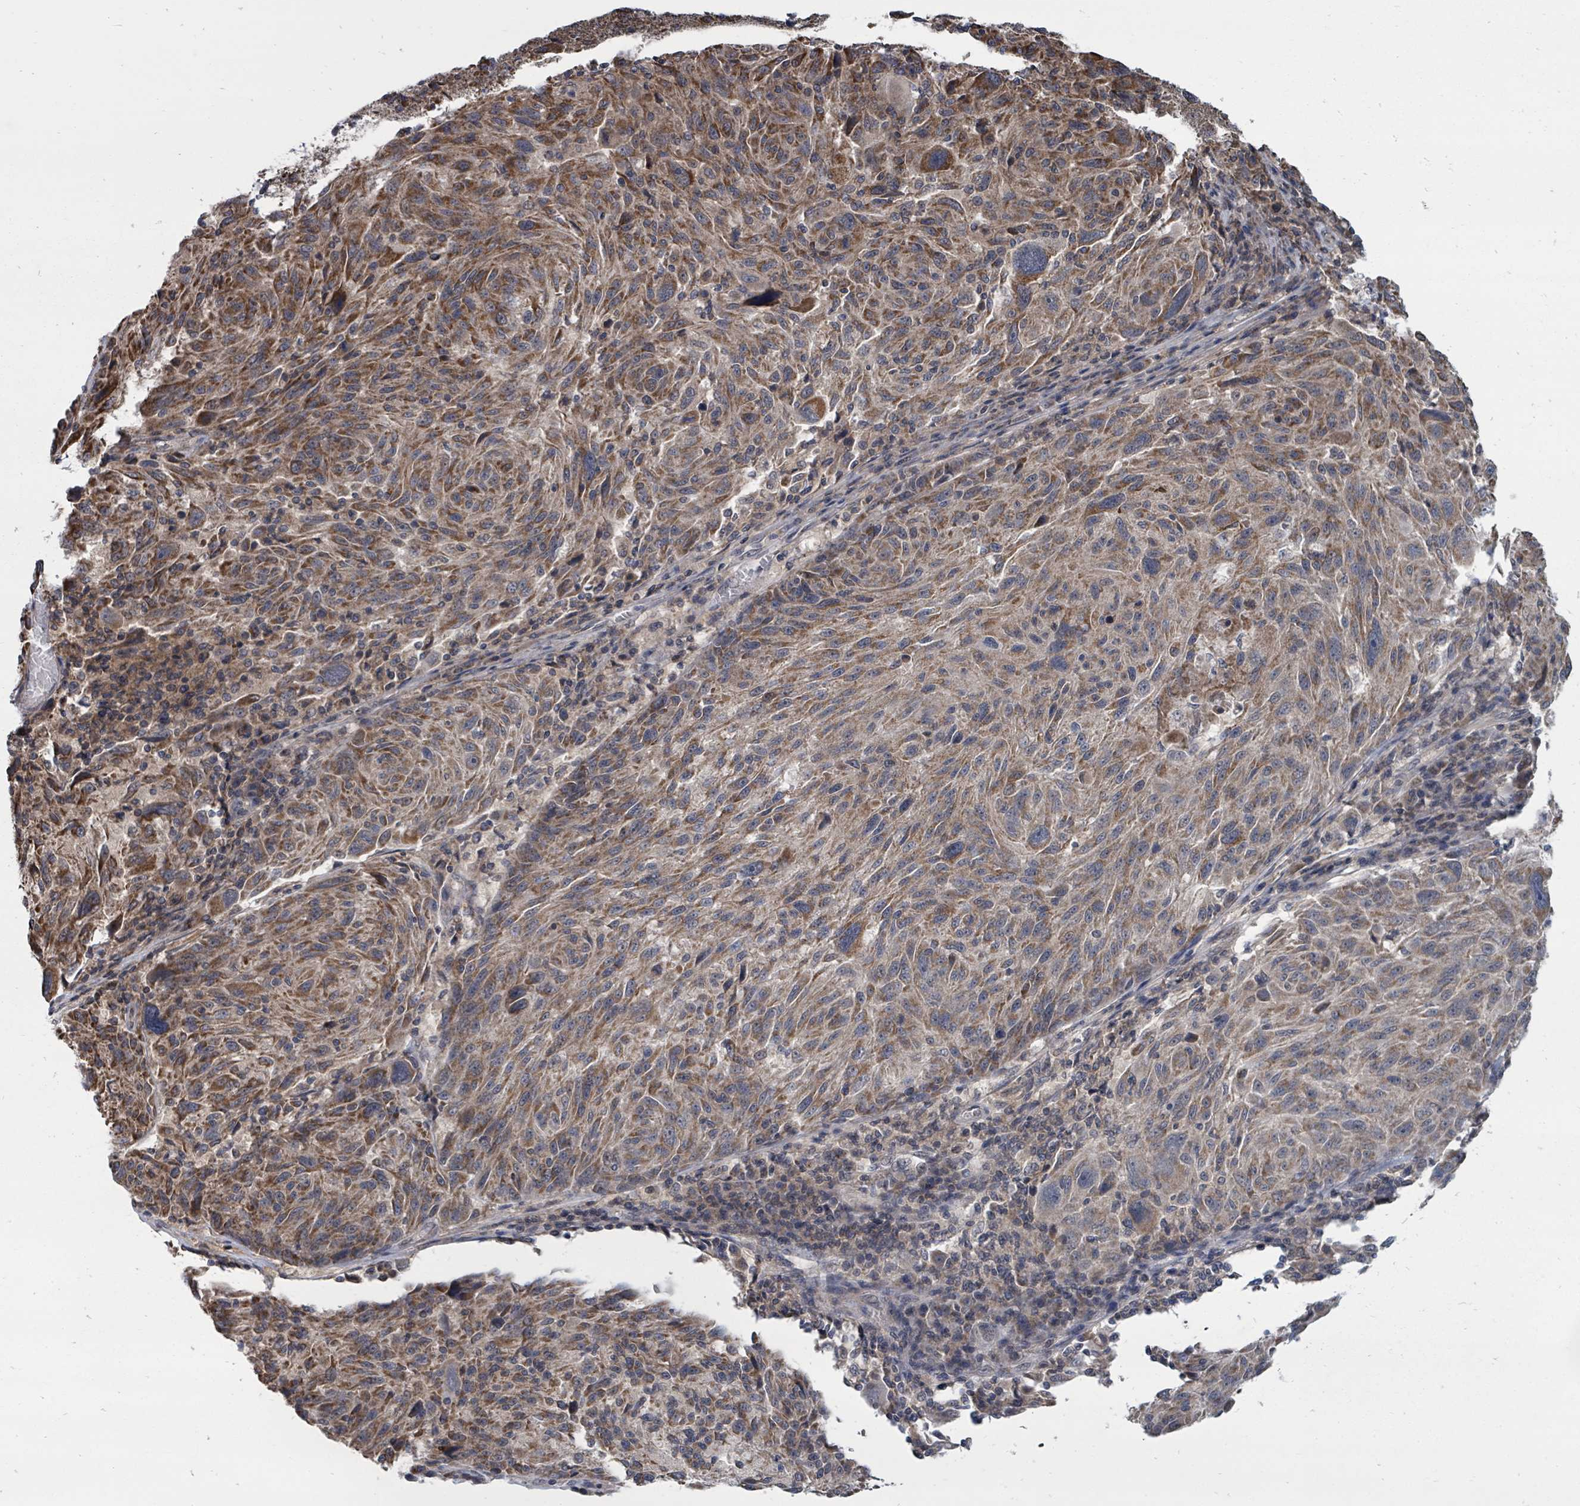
{"staining": {"intensity": "moderate", "quantity": ">75%", "location": "cytoplasmic/membranous"}, "tissue": "melanoma", "cell_type": "Tumor cells", "image_type": "cancer", "snomed": [{"axis": "morphology", "description": "Malignant melanoma, NOS"}, {"axis": "topography", "description": "Skin"}], "caption": "A micrograph of melanoma stained for a protein displays moderate cytoplasmic/membranous brown staining in tumor cells.", "gene": "MAGOHB", "patient": {"sex": "male", "age": 53}}